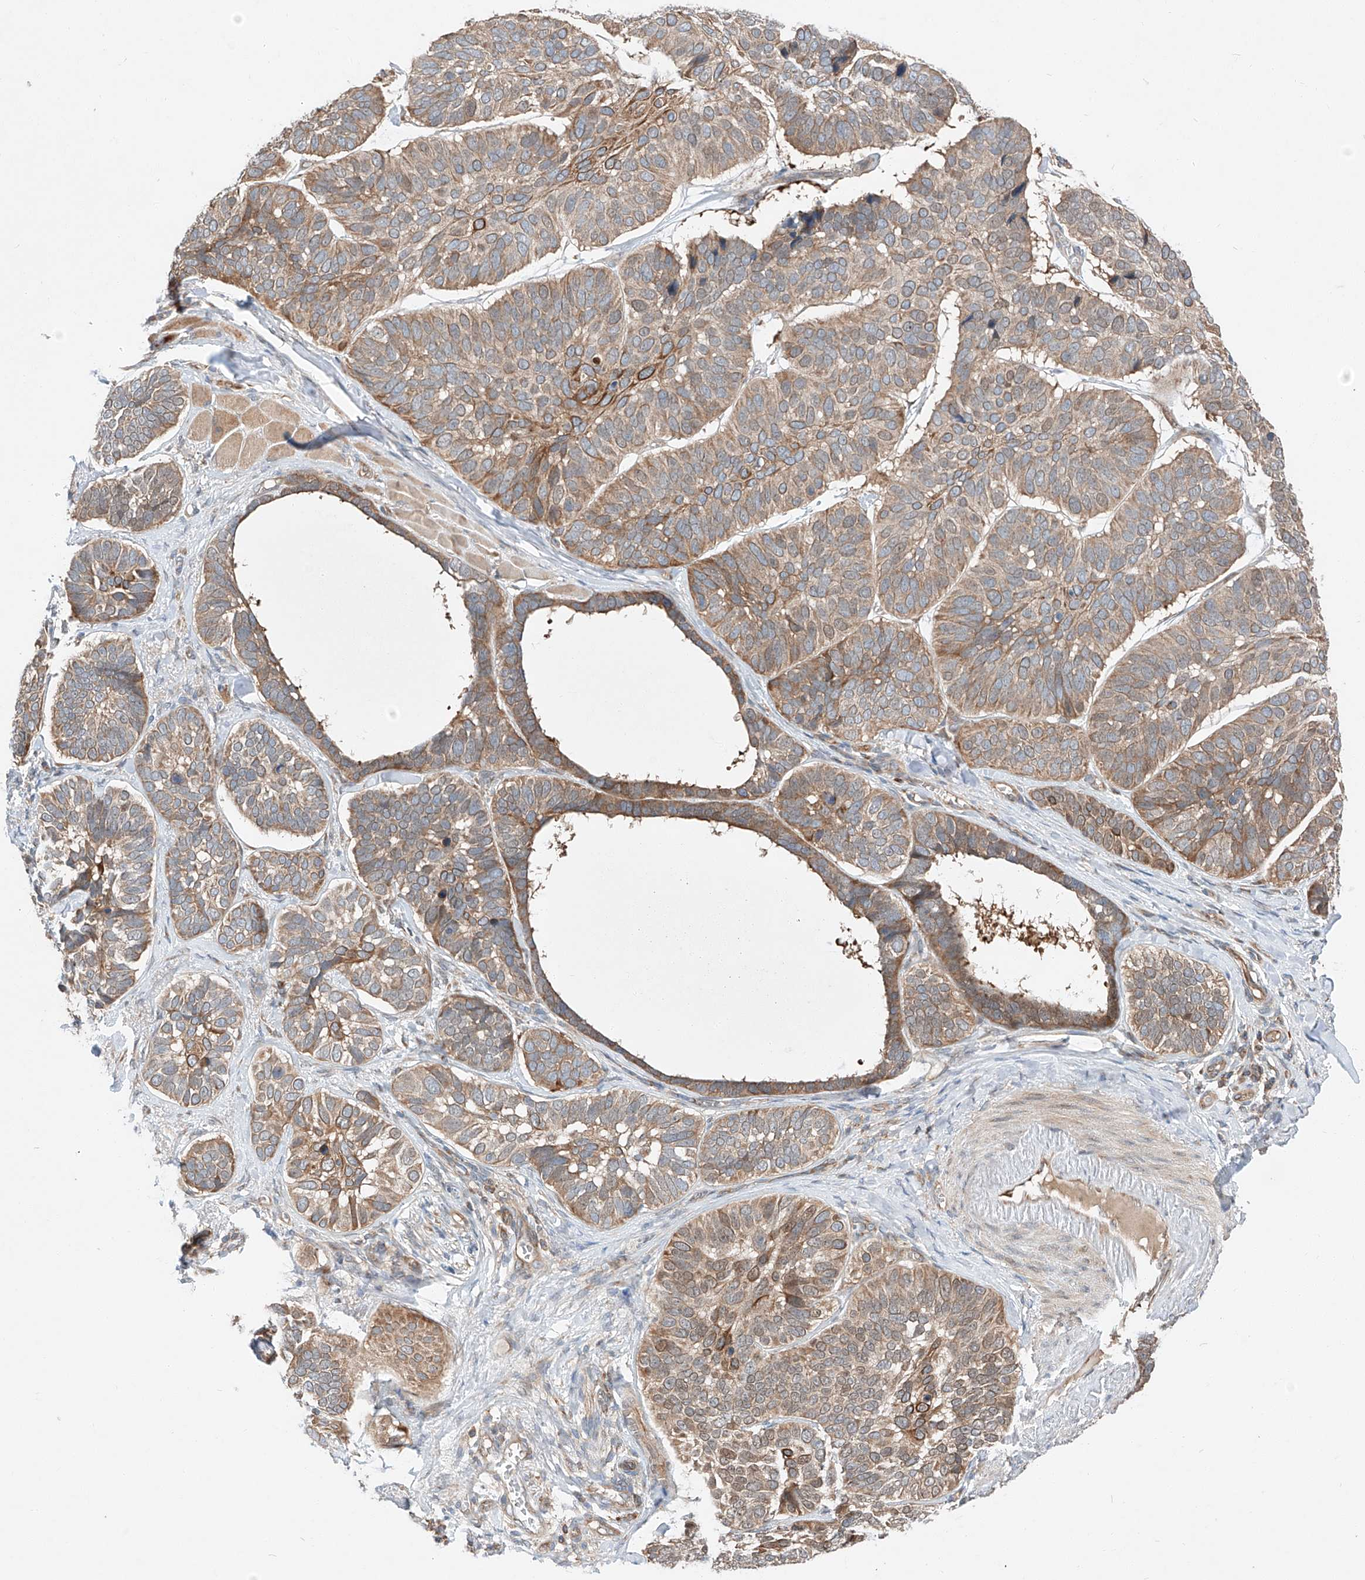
{"staining": {"intensity": "moderate", "quantity": ">75%", "location": "cytoplasmic/membranous"}, "tissue": "skin cancer", "cell_type": "Tumor cells", "image_type": "cancer", "snomed": [{"axis": "morphology", "description": "Basal cell carcinoma"}, {"axis": "topography", "description": "Skin"}], "caption": "Brown immunohistochemical staining in human skin cancer (basal cell carcinoma) displays moderate cytoplasmic/membranous staining in approximately >75% of tumor cells.", "gene": "RUSC1", "patient": {"sex": "male", "age": 62}}